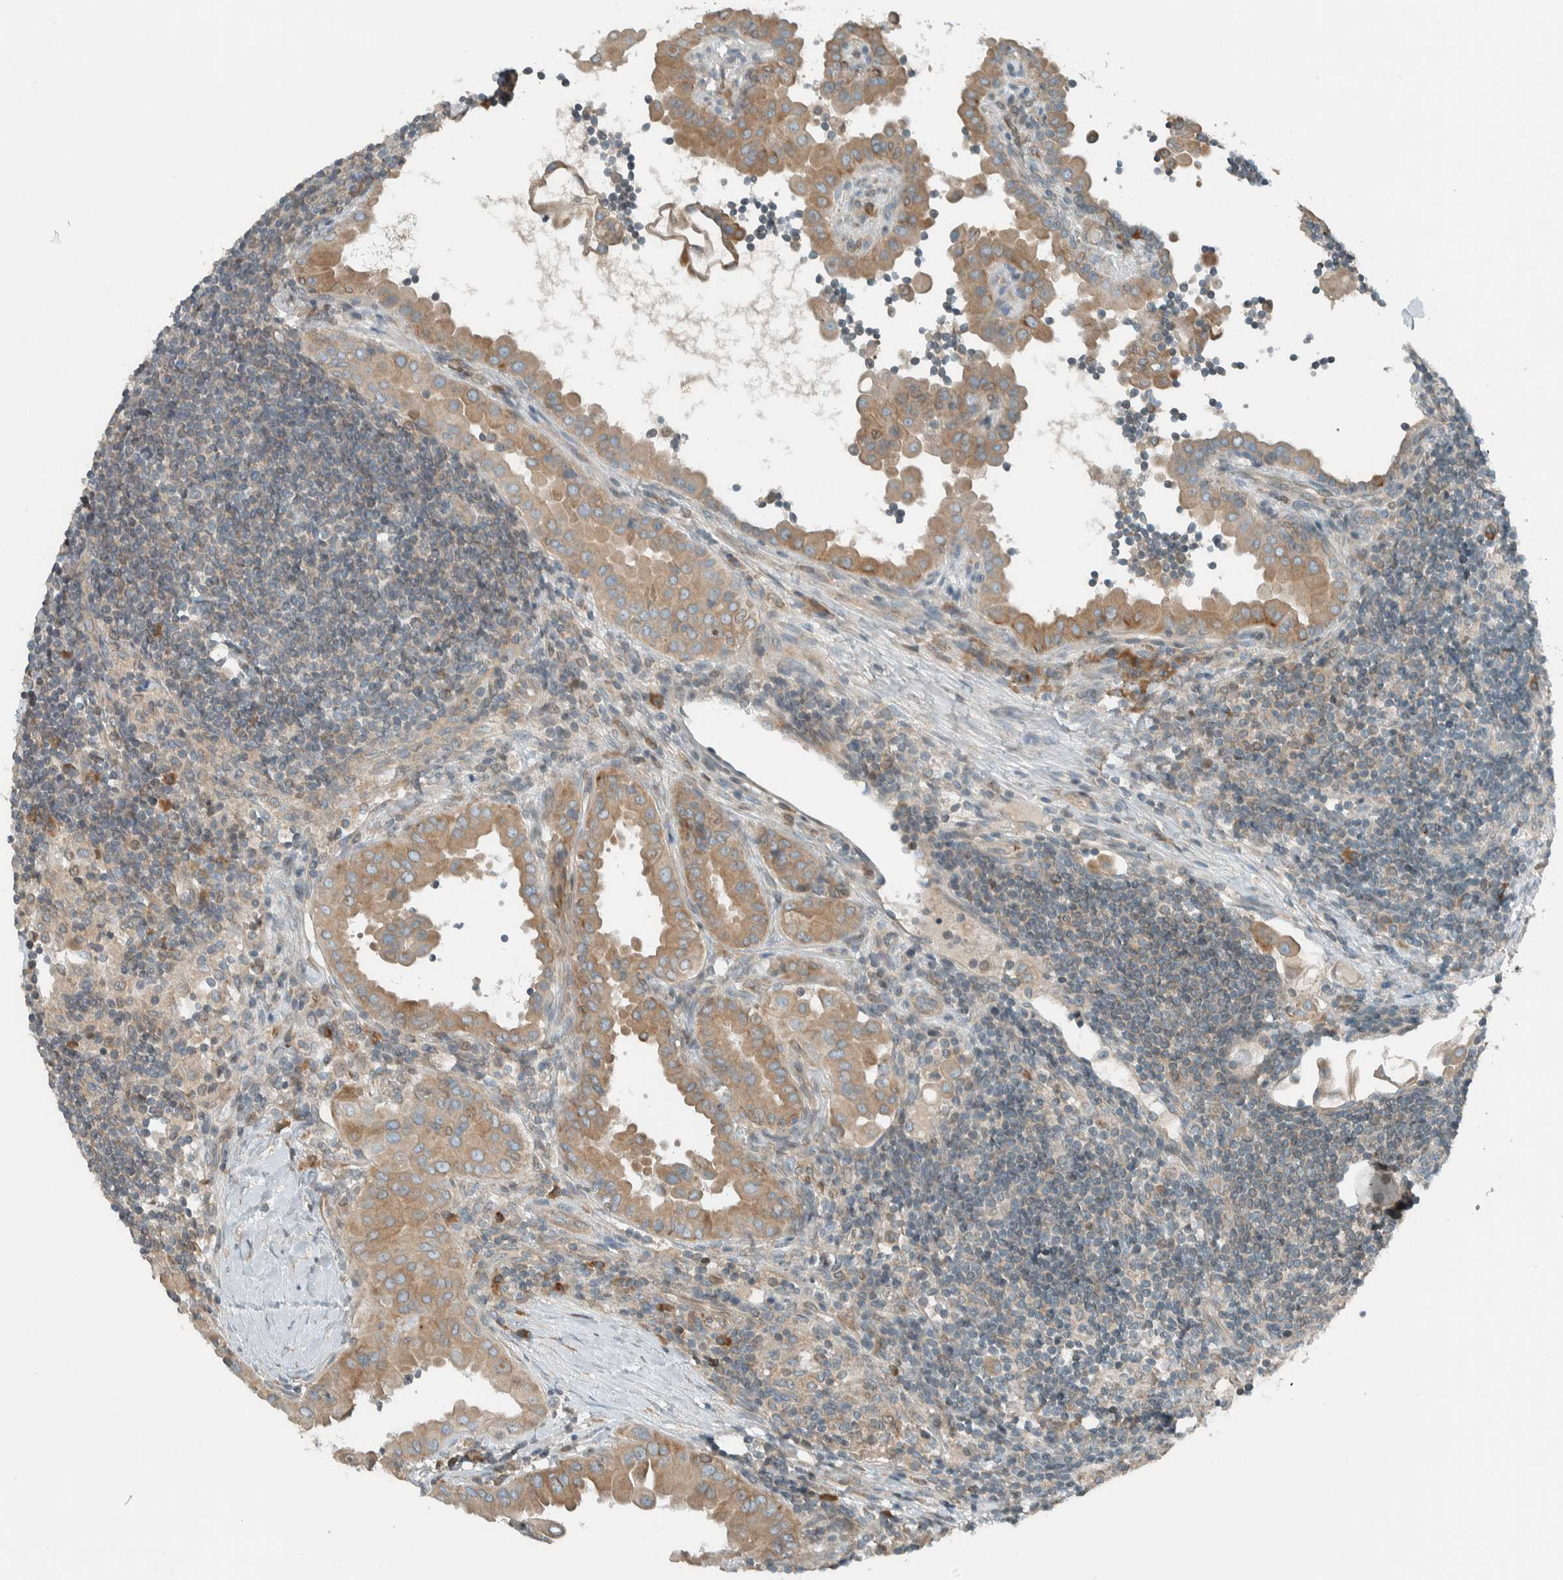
{"staining": {"intensity": "moderate", "quantity": ">75%", "location": "cytoplasmic/membranous"}, "tissue": "thyroid cancer", "cell_type": "Tumor cells", "image_type": "cancer", "snomed": [{"axis": "morphology", "description": "Papillary adenocarcinoma, NOS"}, {"axis": "topography", "description": "Thyroid gland"}], "caption": "Protein staining reveals moderate cytoplasmic/membranous expression in approximately >75% of tumor cells in thyroid cancer. (Stains: DAB (3,3'-diaminobenzidine) in brown, nuclei in blue, Microscopy: brightfield microscopy at high magnification).", "gene": "SEL1L", "patient": {"sex": "male", "age": 33}}